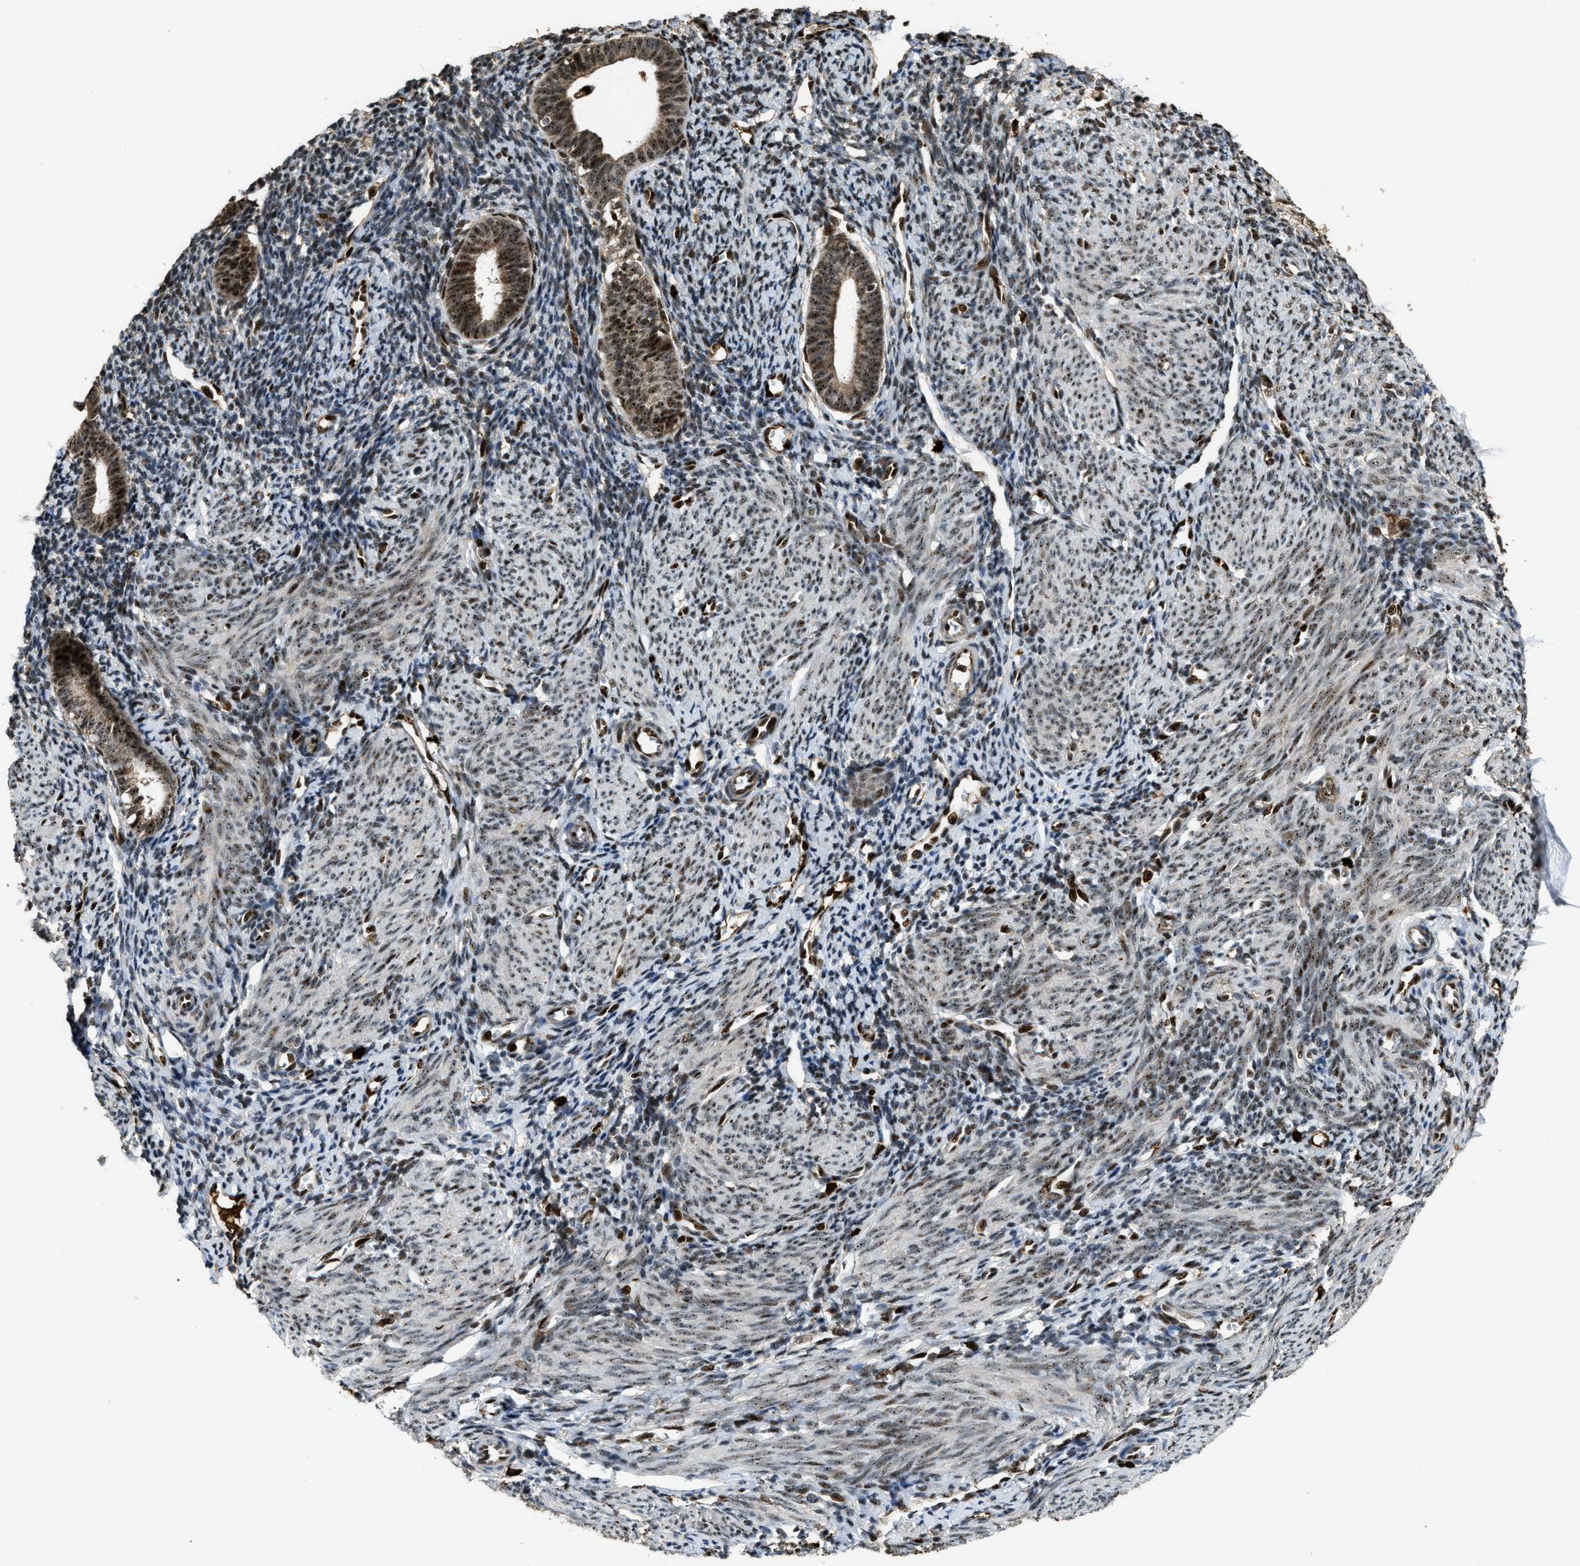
{"staining": {"intensity": "moderate", "quantity": ">75%", "location": "nuclear"}, "tissue": "endometrium", "cell_type": "Cells in endometrial stroma", "image_type": "normal", "snomed": [{"axis": "morphology", "description": "Normal tissue, NOS"}, {"axis": "morphology", "description": "Adenocarcinoma, NOS"}, {"axis": "topography", "description": "Endometrium"}], "caption": "Moderate nuclear positivity for a protein is appreciated in approximately >75% of cells in endometrial stroma of normal endometrium using IHC.", "gene": "ZNF687", "patient": {"sex": "female", "age": 57}}